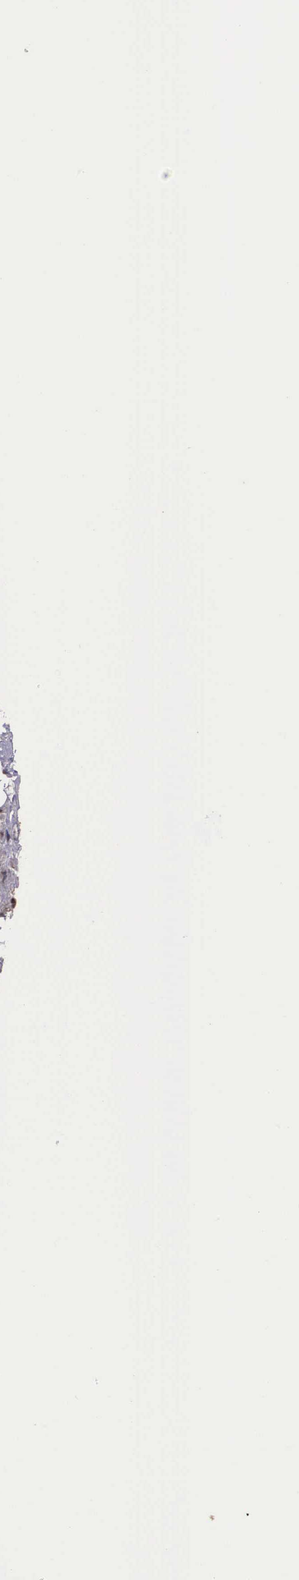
{"staining": {"intensity": "moderate", "quantity": ">75%", "location": "cytoplasmic/membranous,nuclear"}, "tissue": "salivary gland", "cell_type": "Glandular cells", "image_type": "normal", "snomed": [{"axis": "morphology", "description": "Normal tissue, NOS"}, {"axis": "topography", "description": "Salivary gland"}], "caption": "Brown immunohistochemical staining in unremarkable salivary gland reveals moderate cytoplasmic/membranous,nuclear staining in approximately >75% of glandular cells. The staining was performed using DAB to visualize the protein expression in brown, while the nuclei were stained in blue with hematoxylin (Magnification: 20x).", "gene": "POLR2F", "patient": {"sex": "female", "age": 55}}